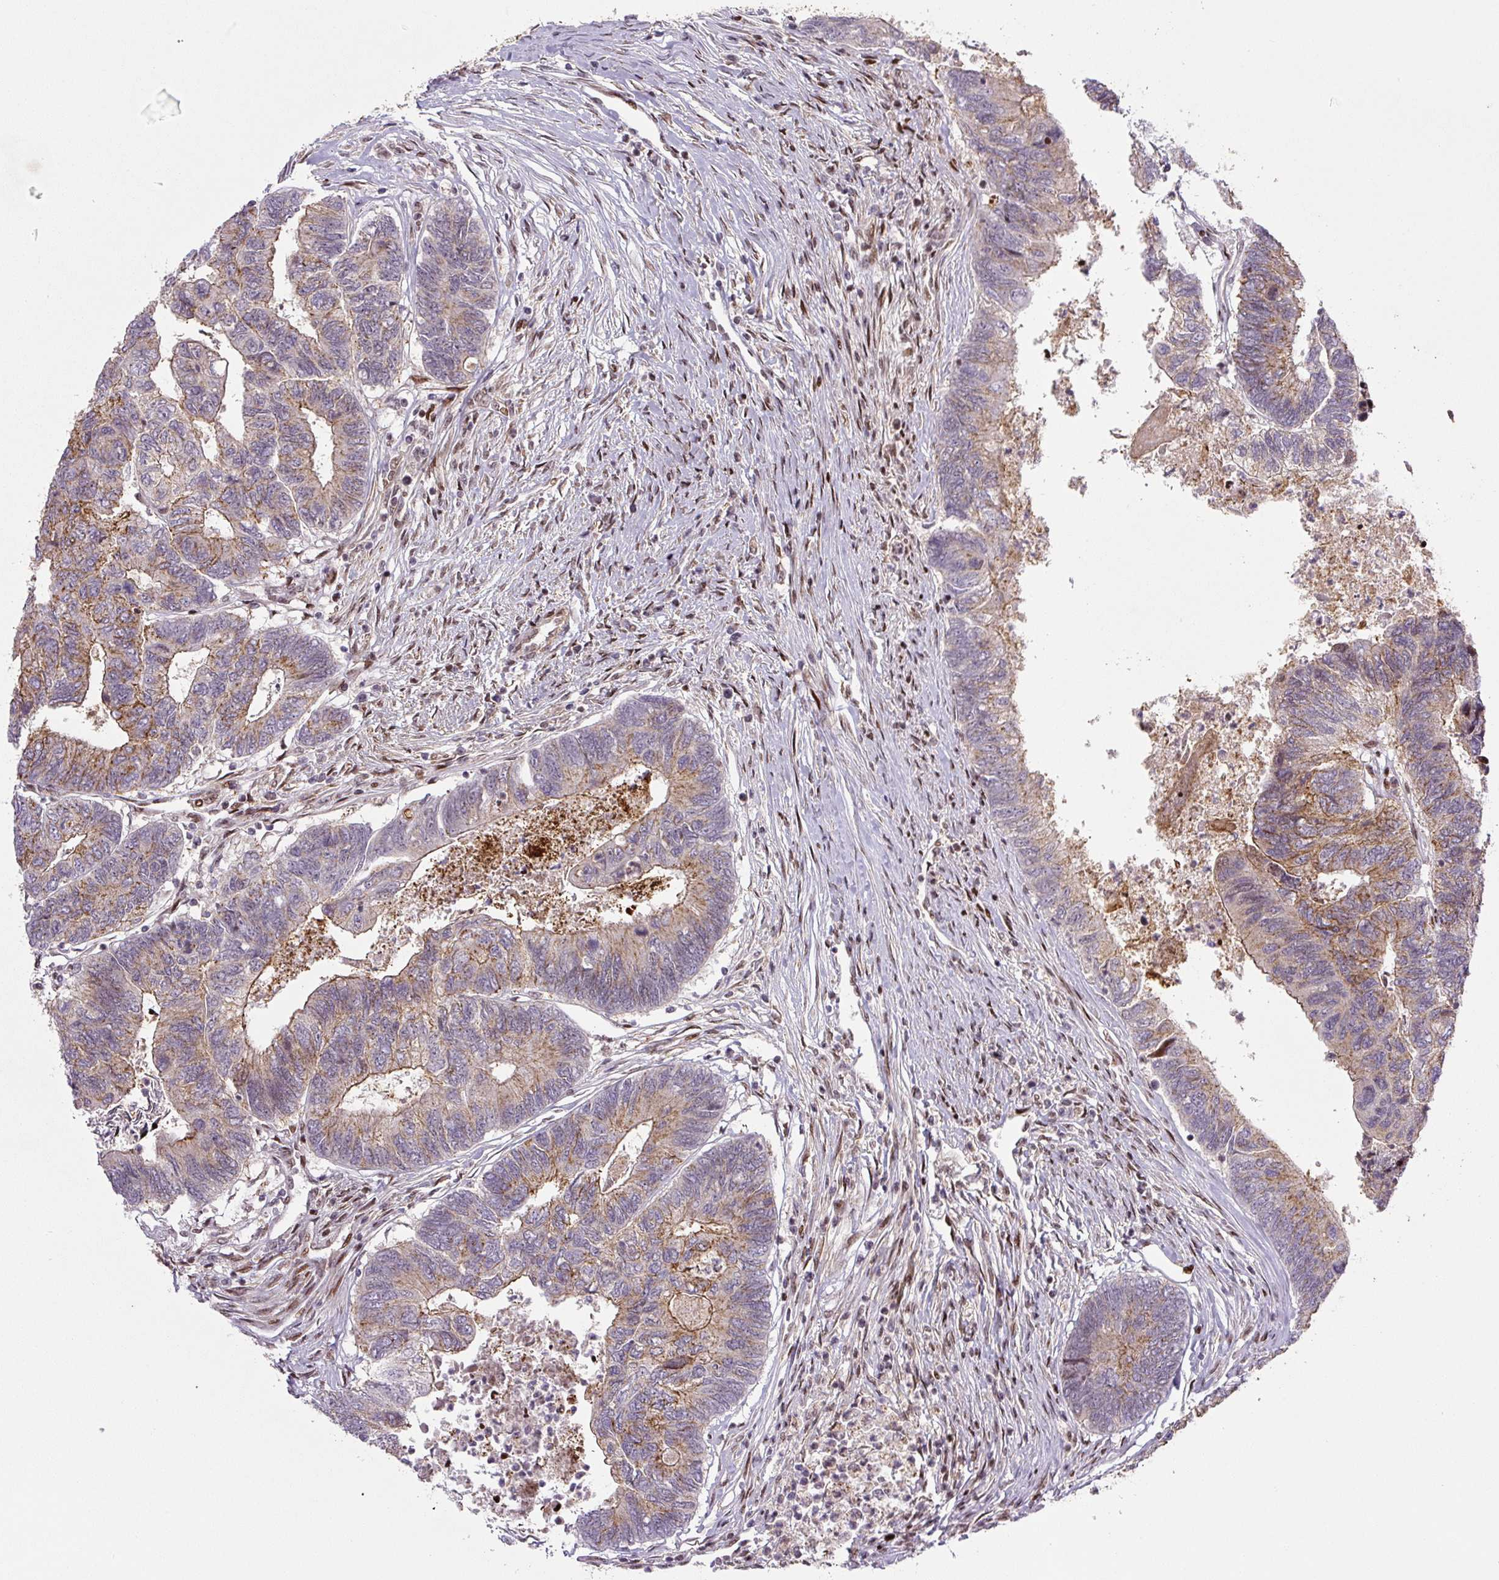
{"staining": {"intensity": "moderate", "quantity": "25%-75%", "location": "cytoplasmic/membranous"}, "tissue": "colorectal cancer", "cell_type": "Tumor cells", "image_type": "cancer", "snomed": [{"axis": "morphology", "description": "Adenocarcinoma, NOS"}, {"axis": "topography", "description": "Colon"}], "caption": "The immunohistochemical stain shows moderate cytoplasmic/membranous positivity in tumor cells of colorectal adenocarcinoma tissue.", "gene": "PYDC2", "patient": {"sex": "female", "age": 67}}